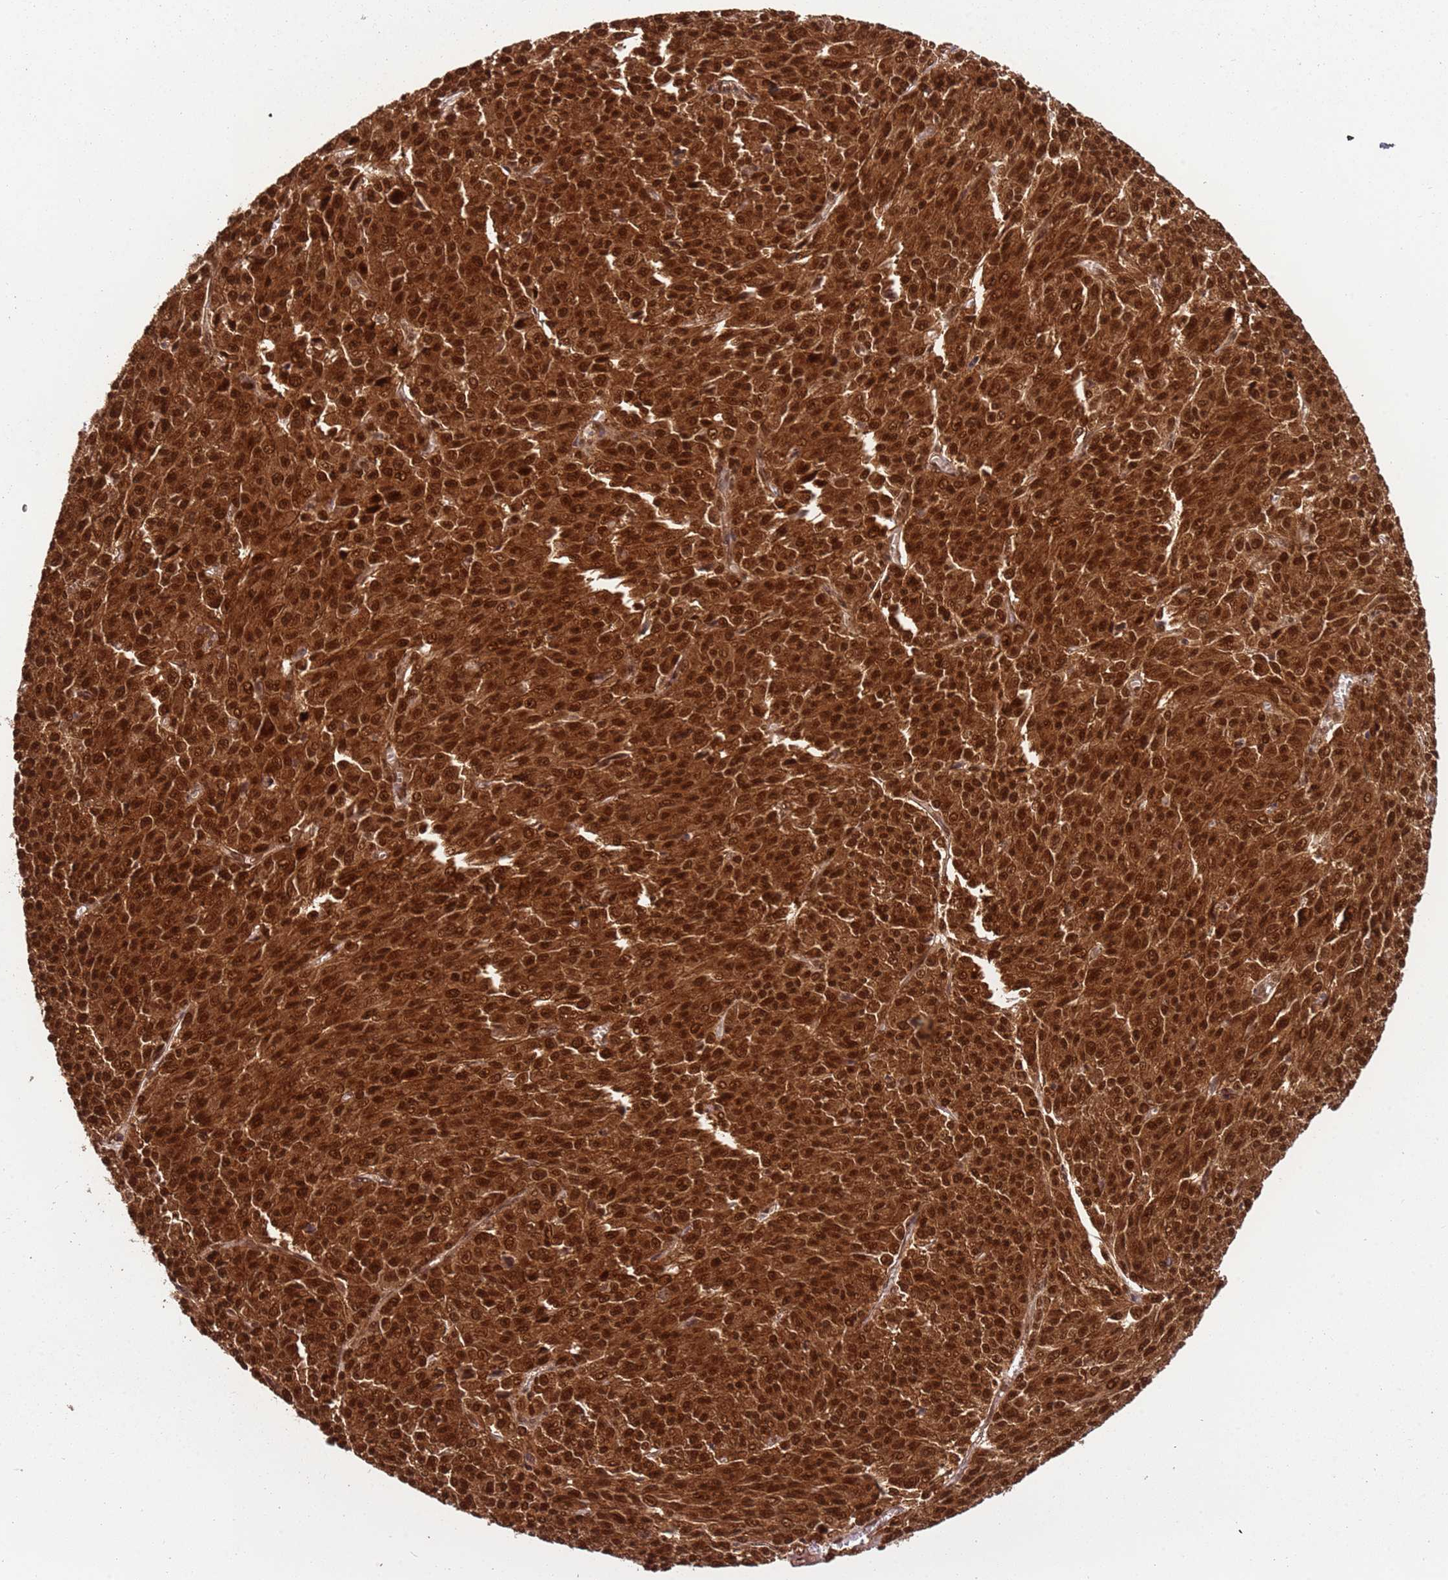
{"staining": {"intensity": "strong", "quantity": ">75%", "location": "cytoplasmic/membranous,nuclear"}, "tissue": "melanoma", "cell_type": "Tumor cells", "image_type": "cancer", "snomed": [{"axis": "morphology", "description": "Malignant melanoma, NOS"}, {"axis": "topography", "description": "Skin"}], "caption": "This is an image of IHC staining of melanoma, which shows strong positivity in the cytoplasmic/membranous and nuclear of tumor cells.", "gene": "PGLS", "patient": {"sex": "female", "age": 52}}